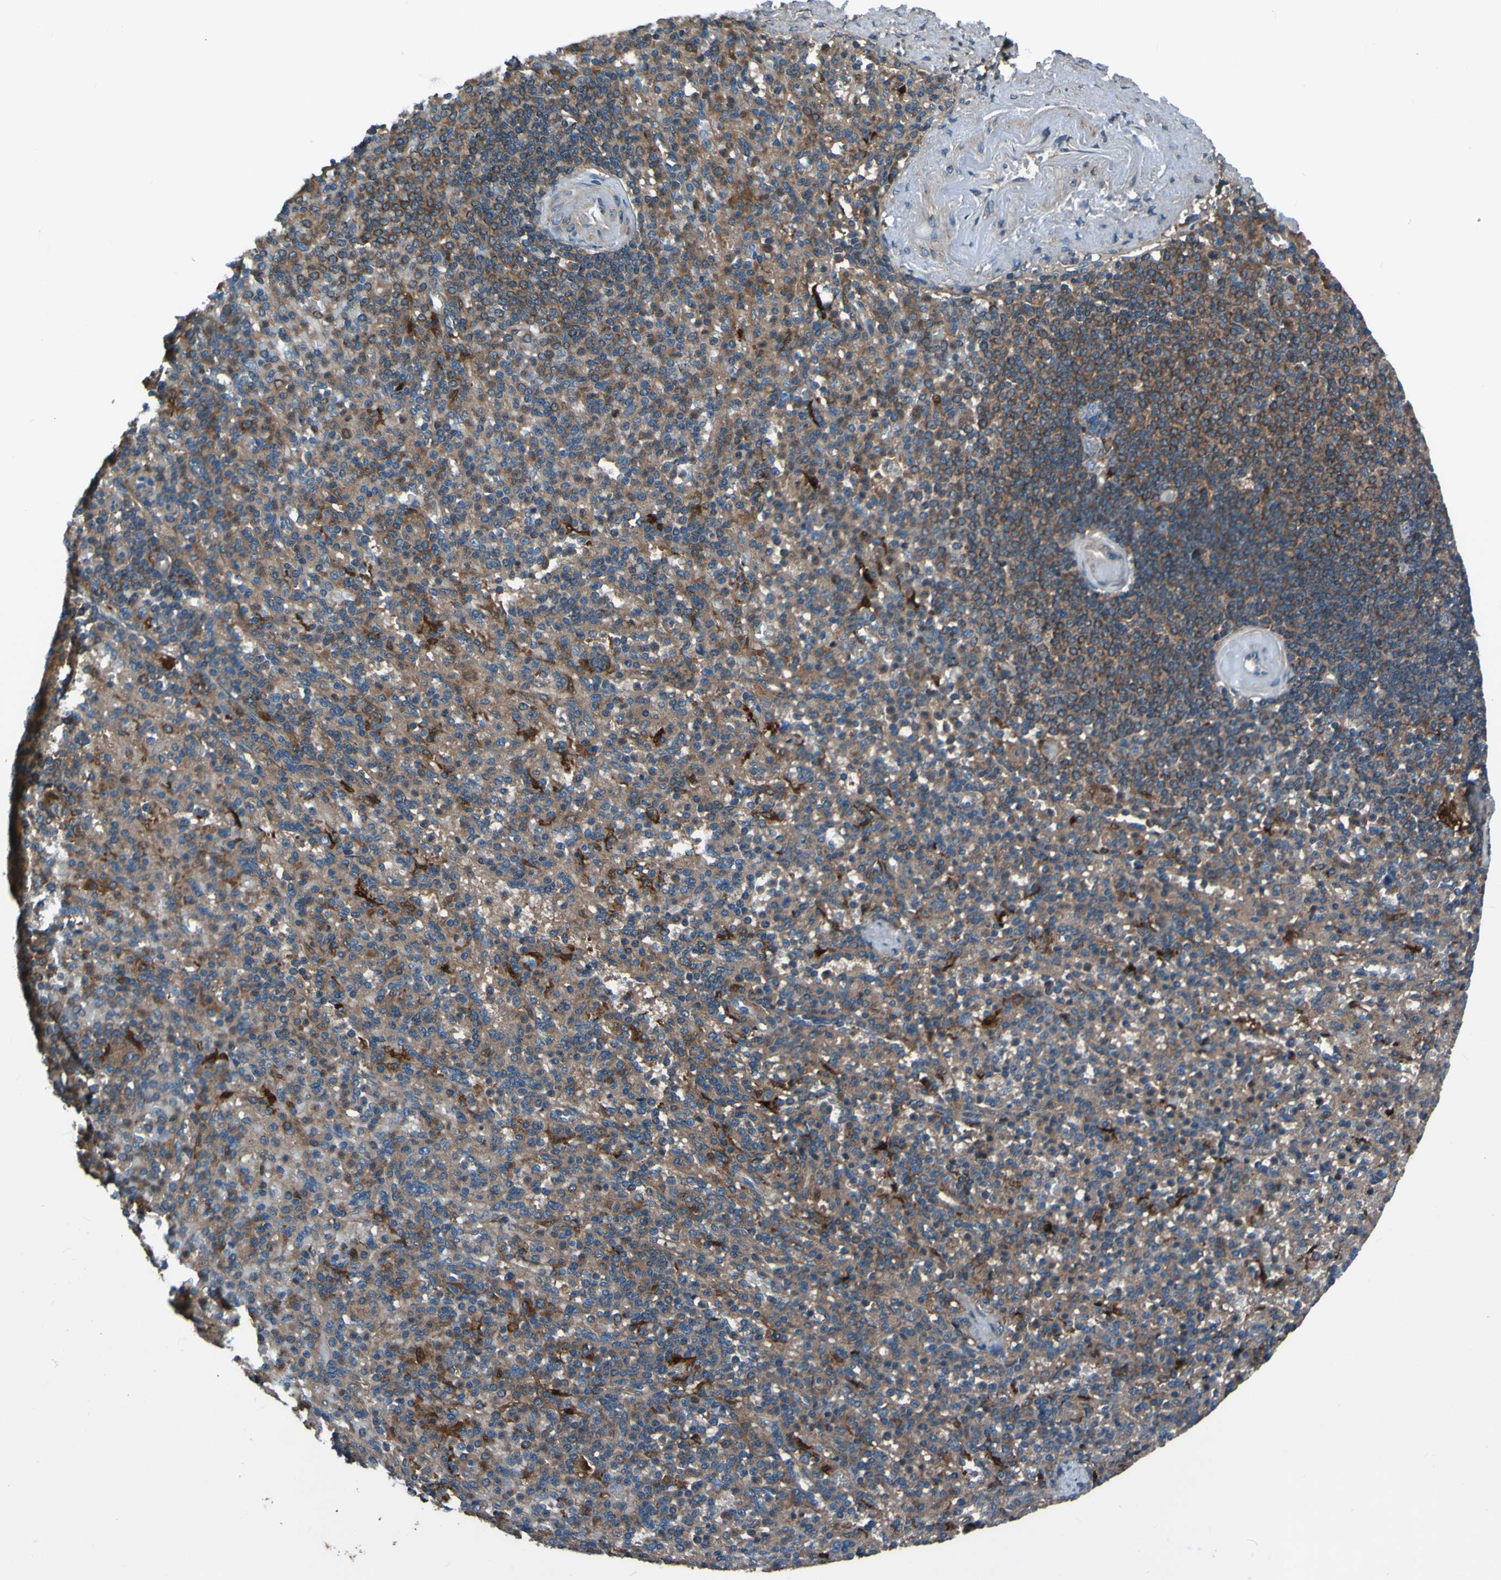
{"staining": {"intensity": "moderate", "quantity": ">75%", "location": "cytoplasmic/membranous"}, "tissue": "spleen", "cell_type": "Cells in red pulp", "image_type": "normal", "snomed": [{"axis": "morphology", "description": "Normal tissue, NOS"}, {"axis": "topography", "description": "Spleen"}], "caption": "This image reveals IHC staining of unremarkable human spleen, with medium moderate cytoplasmic/membranous expression in about >75% of cells in red pulp.", "gene": "RAB5B", "patient": {"sex": "female", "age": 74}}